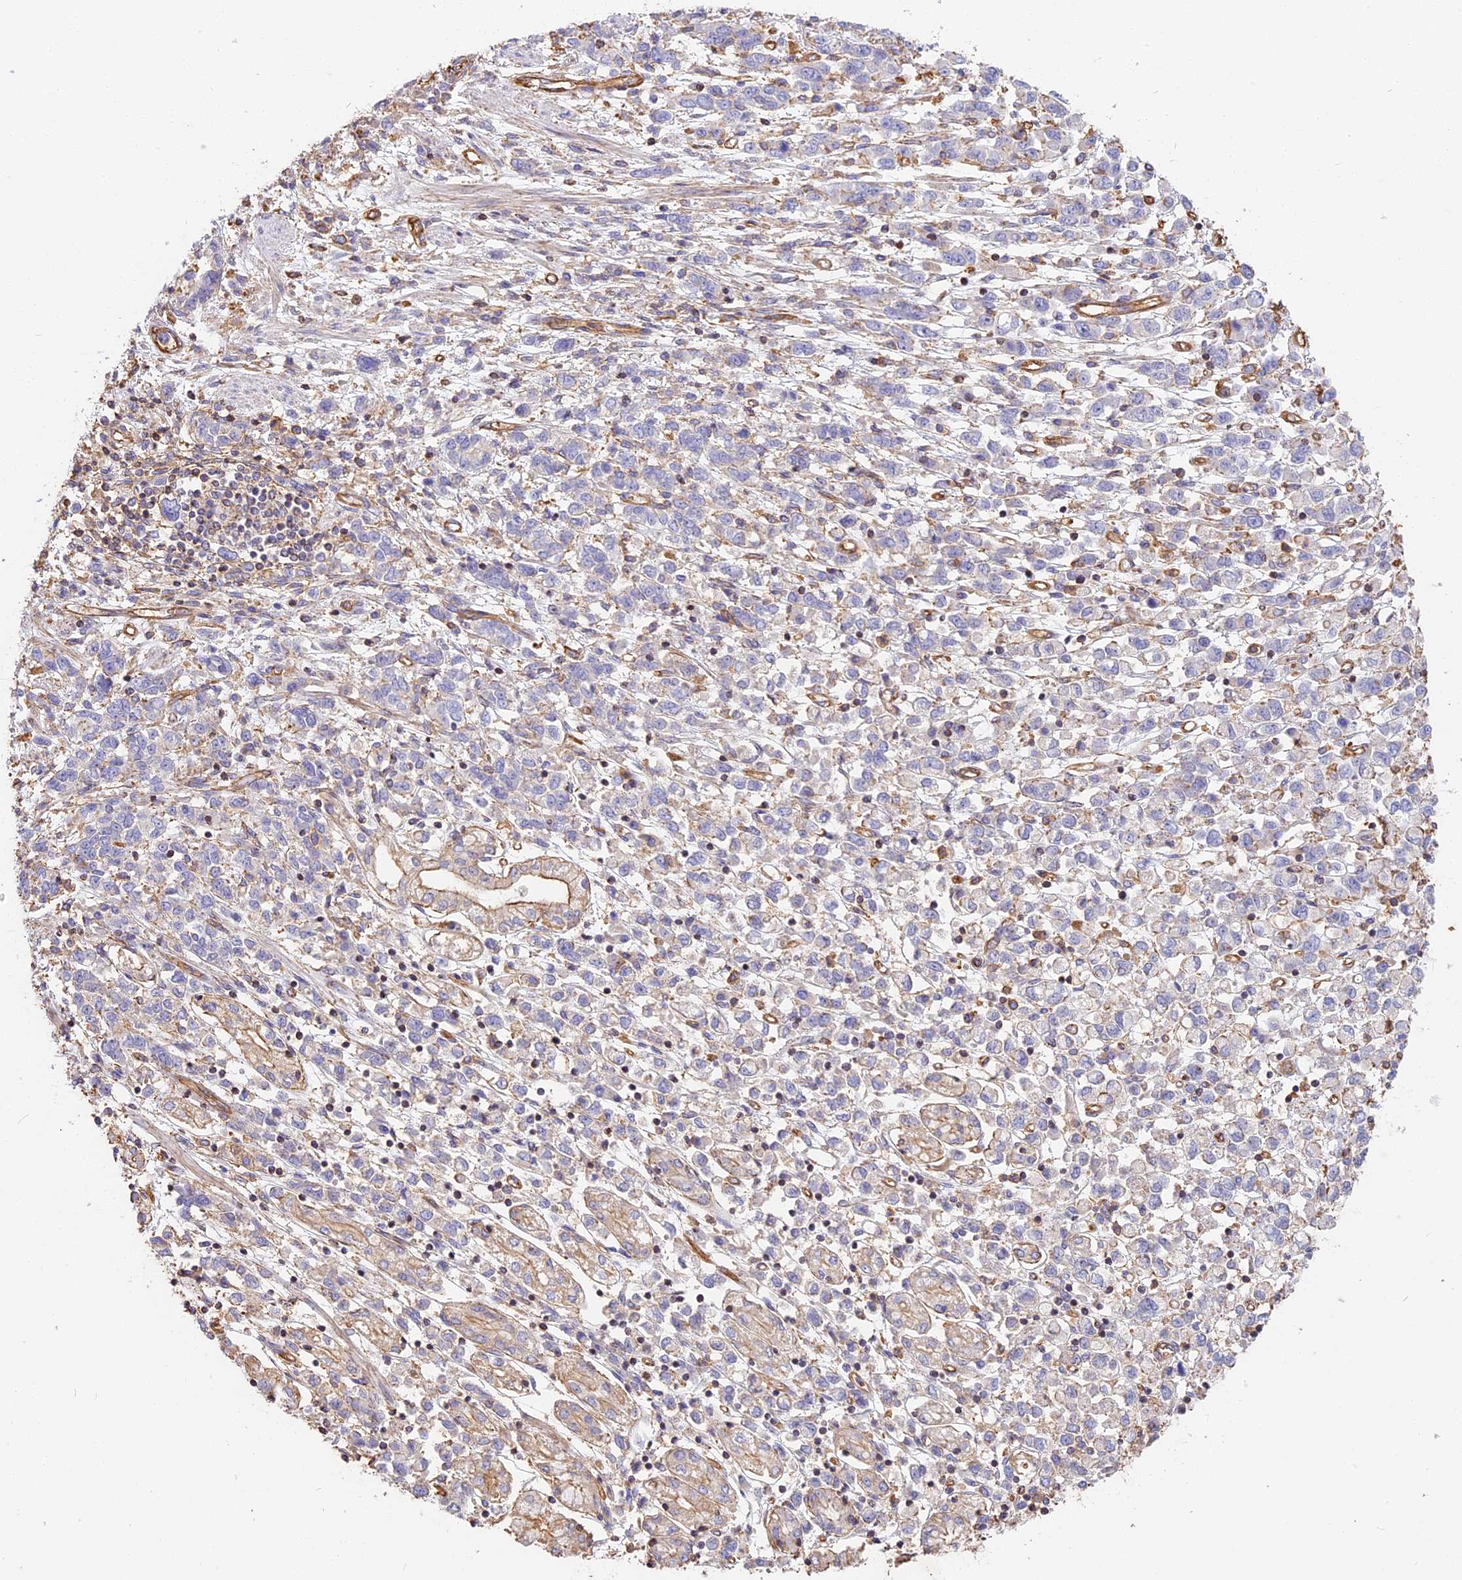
{"staining": {"intensity": "negative", "quantity": "none", "location": "none"}, "tissue": "stomach cancer", "cell_type": "Tumor cells", "image_type": "cancer", "snomed": [{"axis": "morphology", "description": "Adenocarcinoma, NOS"}, {"axis": "topography", "description": "Stomach"}], "caption": "High power microscopy micrograph of an immunohistochemistry (IHC) histopathology image of stomach adenocarcinoma, revealing no significant positivity in tumor cells.", "gene": "VPS18", "patient": {"sex": "female", "age": 76}}